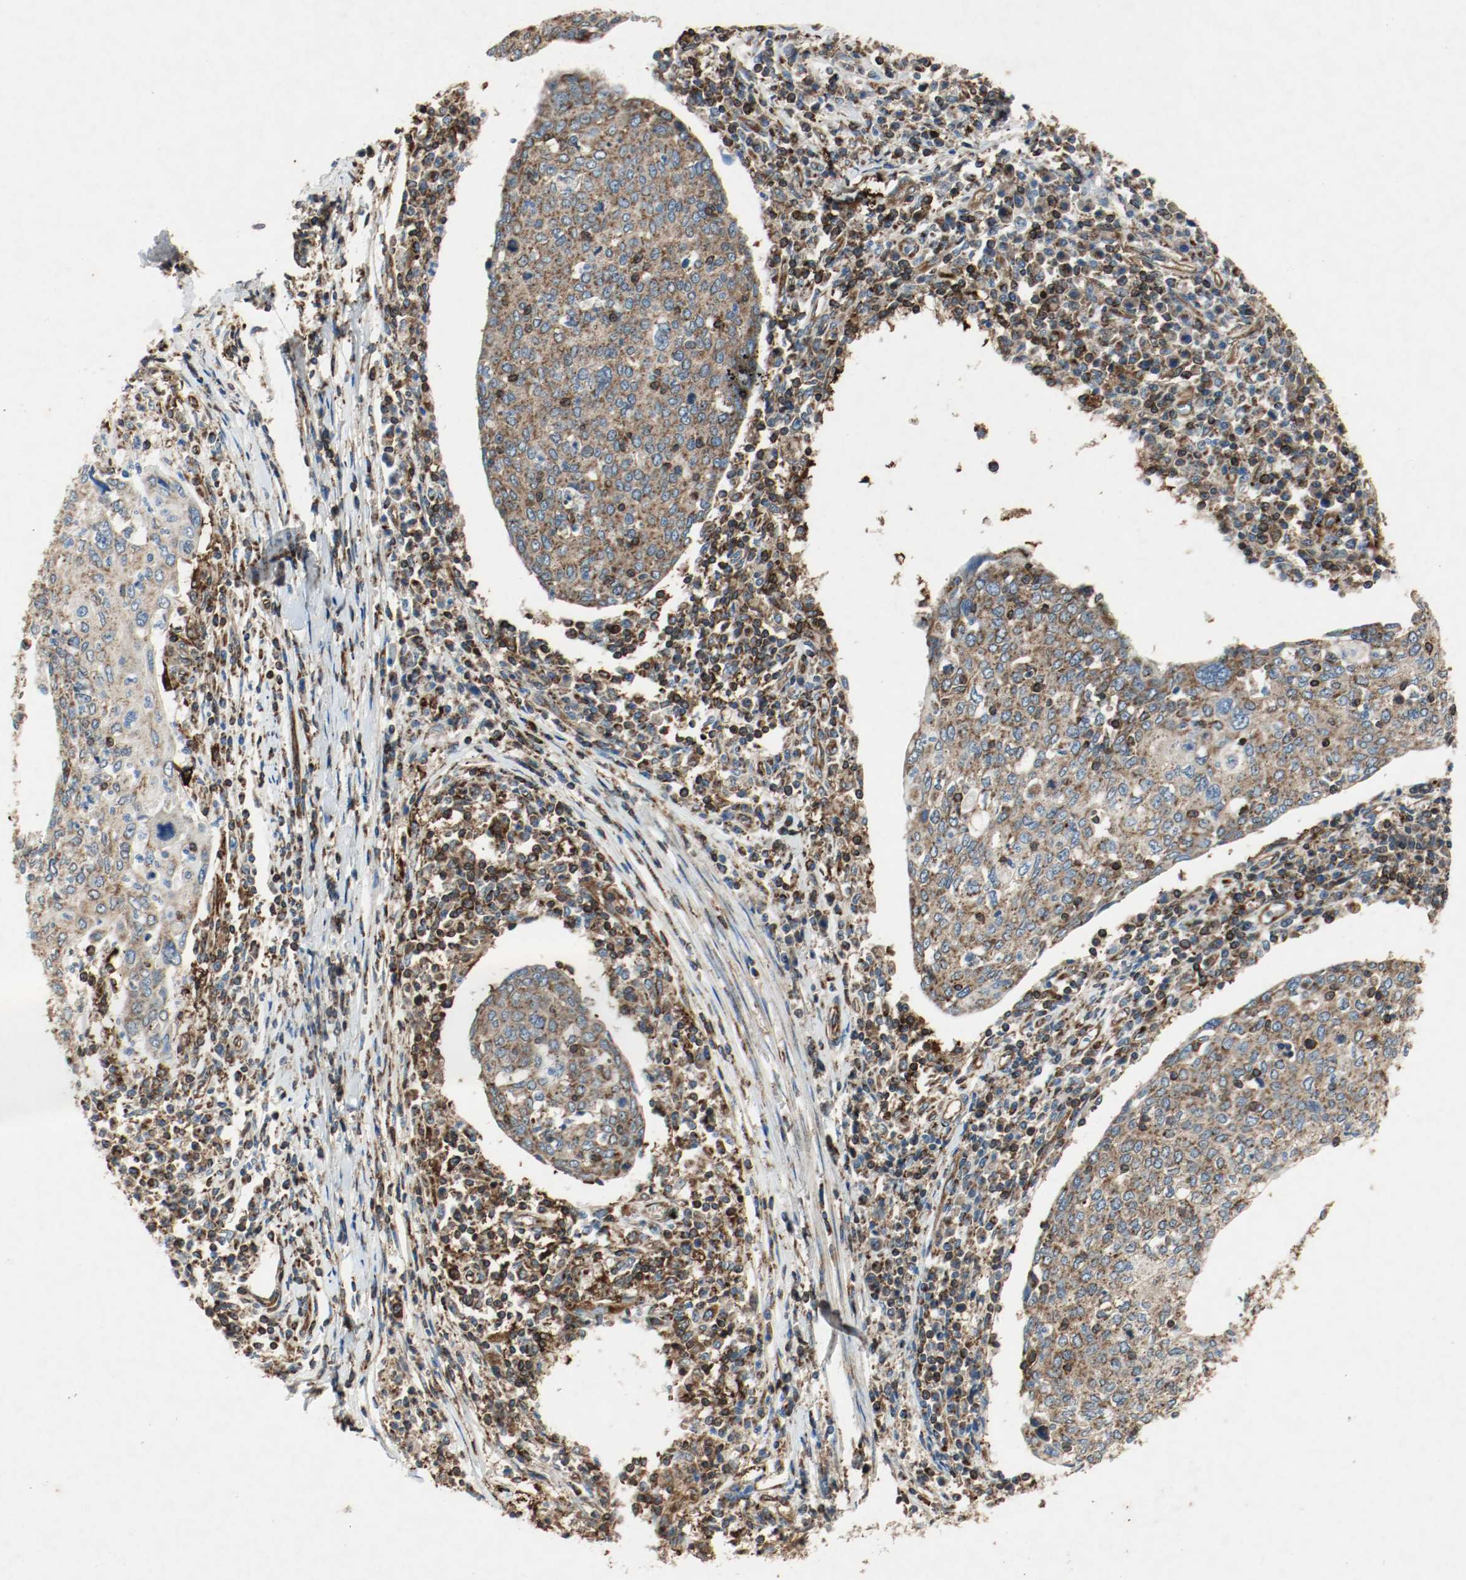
{"staining": {"intensity": "strong", "quantity": ">75%", "location": "cytoplasmic/membranous"}, "tissue": "cervical cancer", "cell_type": "Tumor cells", "image_type": "cancer", "snomed": [{"axis": "morphology", "description": "Squamous cell carcinoma, NOS"}, {"axis": "topography", "description": "Cervix"}], "caption": "Strong cytoplasmic/membranous protein positivity is present in approximately >75% of tumor cells in squamous cell carcinoma (cervical).", "gene": "PLCG1", "patient": {"sex": "female", "age": 40}}